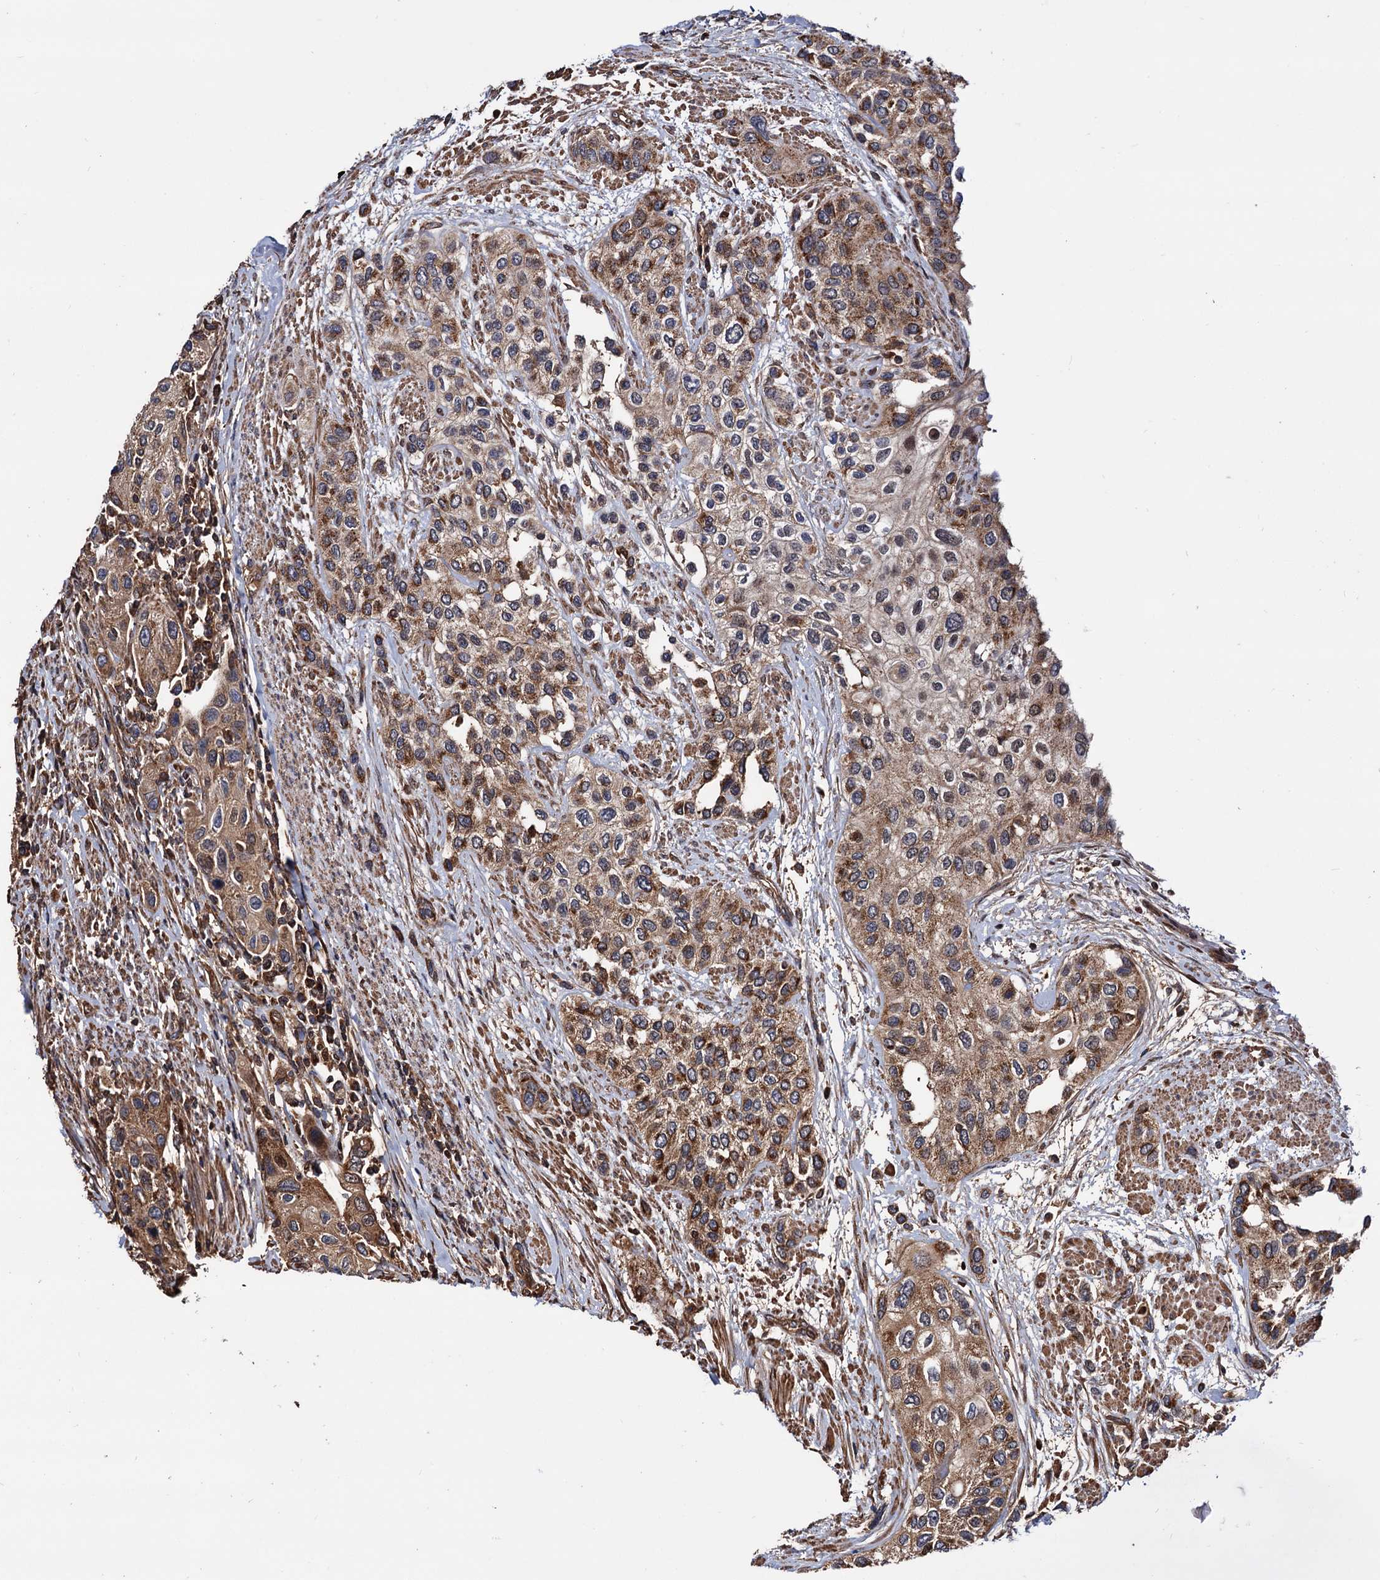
{"staining": {"intensity": "moderate", "quantity": ">75%", "location": "cytoplasmic/membranous"}, "tissue": "urothelial cancer", "cell_type": "Tumor cells", "image_type": "cancer", "snomed": [{"axis": "morphology", "description": "Normal tissue, NOS"}, {"axis": "morphology", "description": "Urothelial carcinoma, High grade"}, {"axis": "topography", "description": "Vascular tissue"}, {"axis": "topography", "description": "Urinary bladder"}], "caption": "Moderate cytoplasmic/membranous staining is present in about >75% of tumor cells in urothelial cancer. Nuclei are stained in blue.", "gene": "MRPL42", "patient": {"sex": "female", "age": 56}}